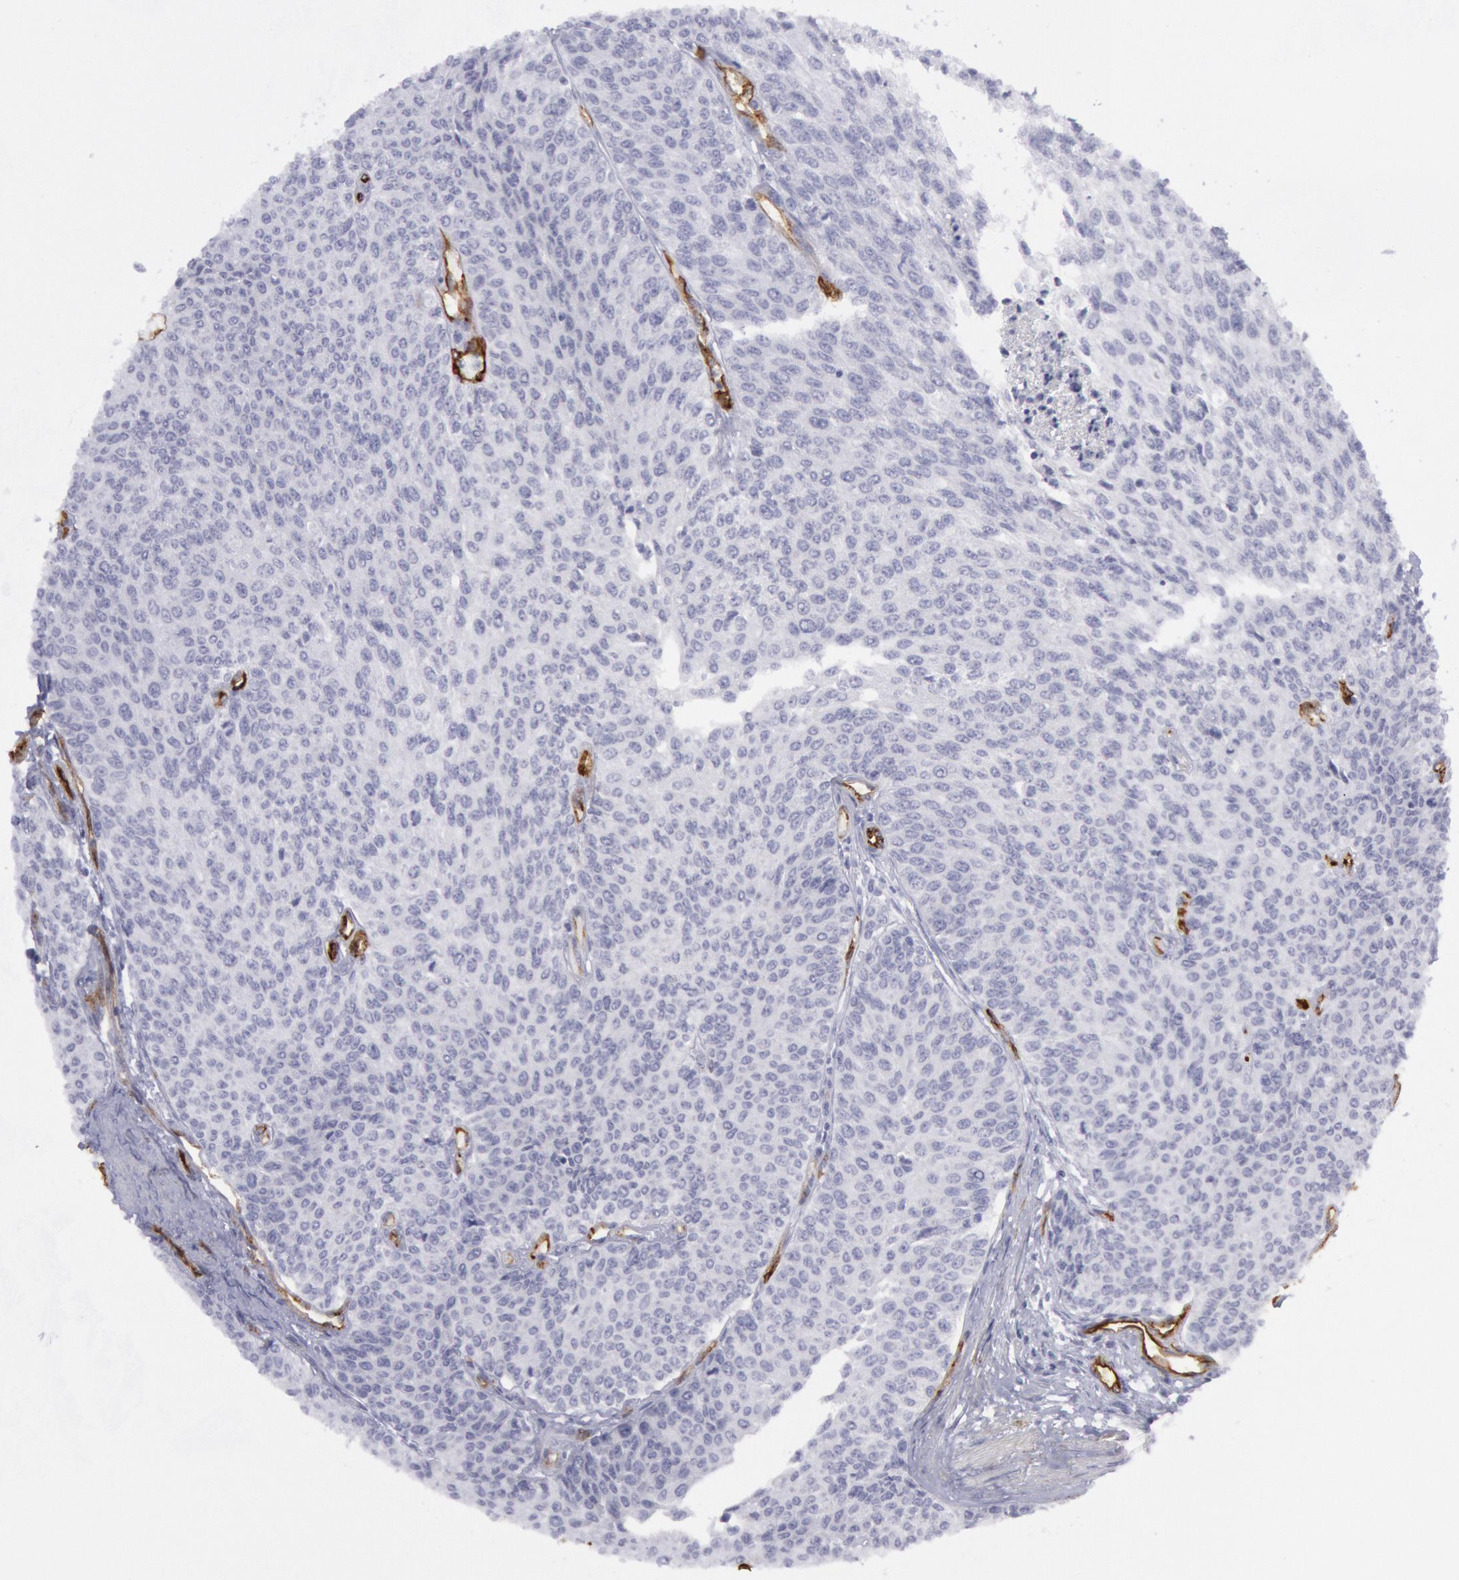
{"staining": {"intensity": "negative", "quantity": "none", "location": "none"}, "tissue": "urothelial cancer", "cell_type": "Tumor cells", "image_type": "cancer", "snomed": [{"axis": "morphology", "description": "Urothelial carcinoma, Low grade"}, {"axis": "topography", "description": "Urinary bladder"}], "caption": "There is no significant staining in tumor cells of urothelial cancer. (DAB IHC visualized using brightfield microscopy, high magnification).", "gene": "CDH13", "patient": {"sex": "female", "age": 73}}